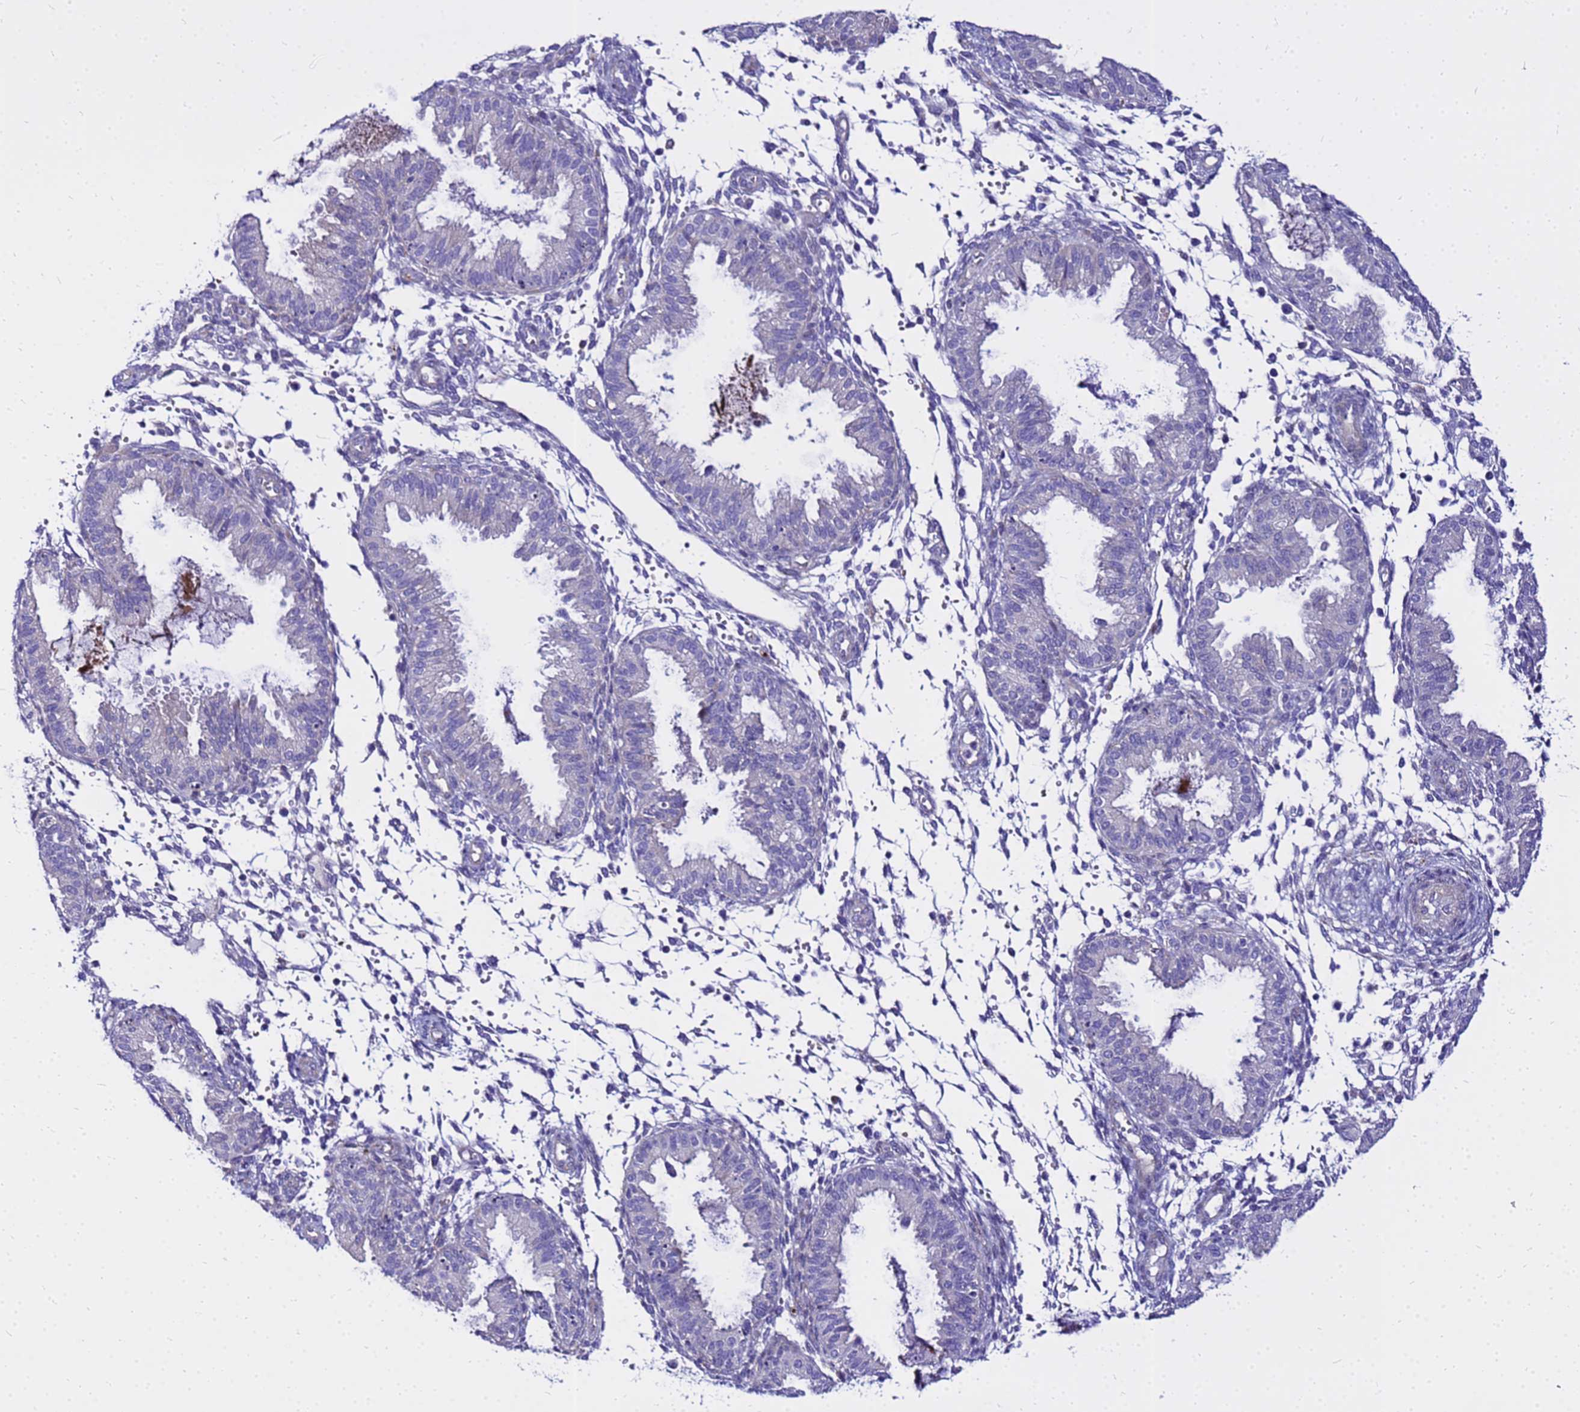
{"staining": {"intensity": "negative", "quantity": "none", "location": "none"}, "tissue": "endometrium", "cell_type": "Cells in endometrial stroma", "image_type": "normal", "snomed": [{"axis": "morphology", "description": "Normal tissue, NOS"}, {"axis": "topography", "description": "Endometrium"}], "caption": "IHC of benign endometrium shows no positivity in cells in endometrial stroma.", "gene": "HERC5", "patient": {"sex": "female", "age": 33}}